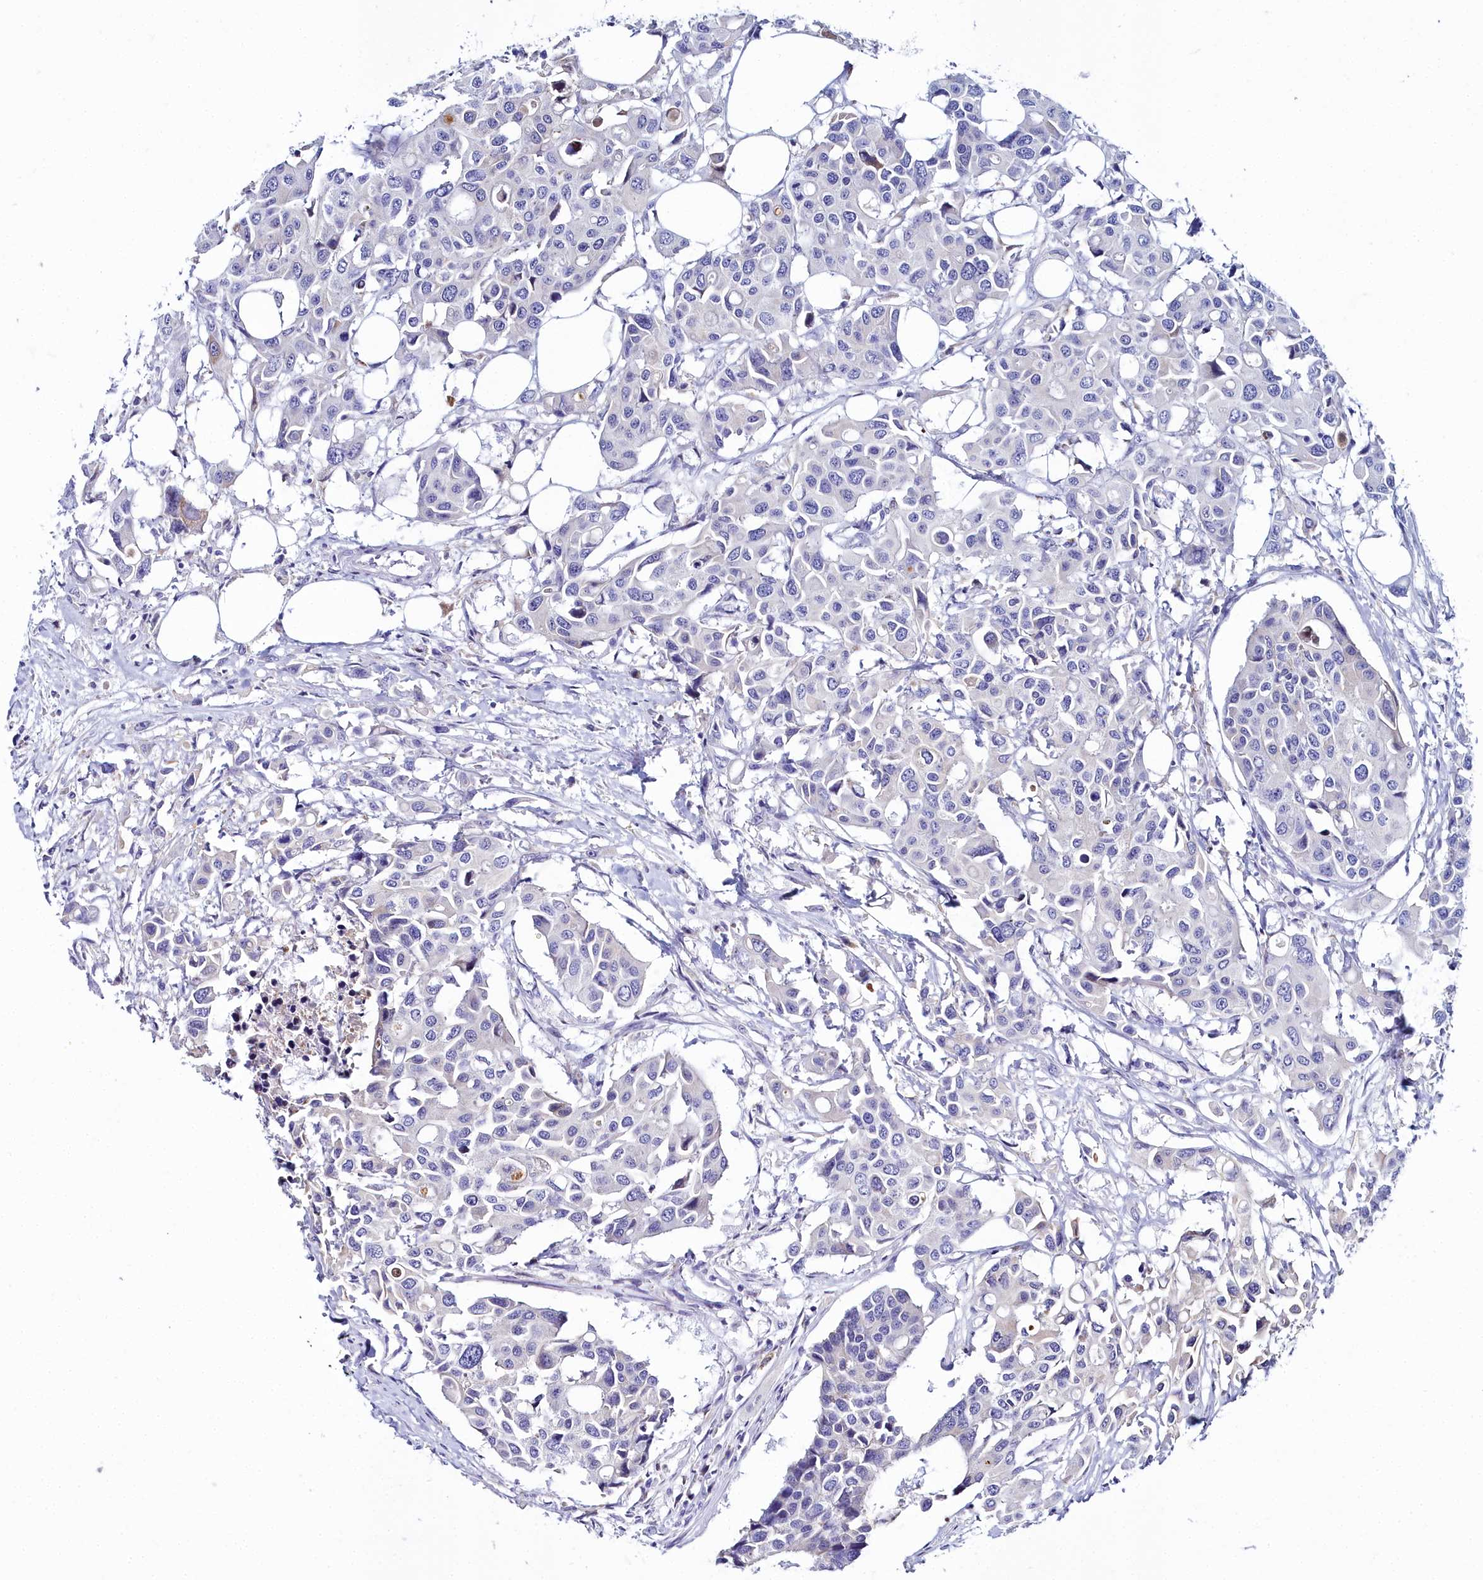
{"staining": {"intensity": "negative", "quantity": "none", "location": "none"}, "tissue": "colorectal cancer", "cell_type": "Tumor cells", "image_type": "cancer", "snomed": [{"axis": "morphology", "description": "Adenocarcinoma, NOS"}, {"axis": "topography", "description": "Colon"}], "caption": "Photomicrograph shows no significant protein expression in tumor cells of colorectal cancer (adenocarcinoma).", "gene": "ELAPOR2", "patient": {"sex": "male", "age": 77}}